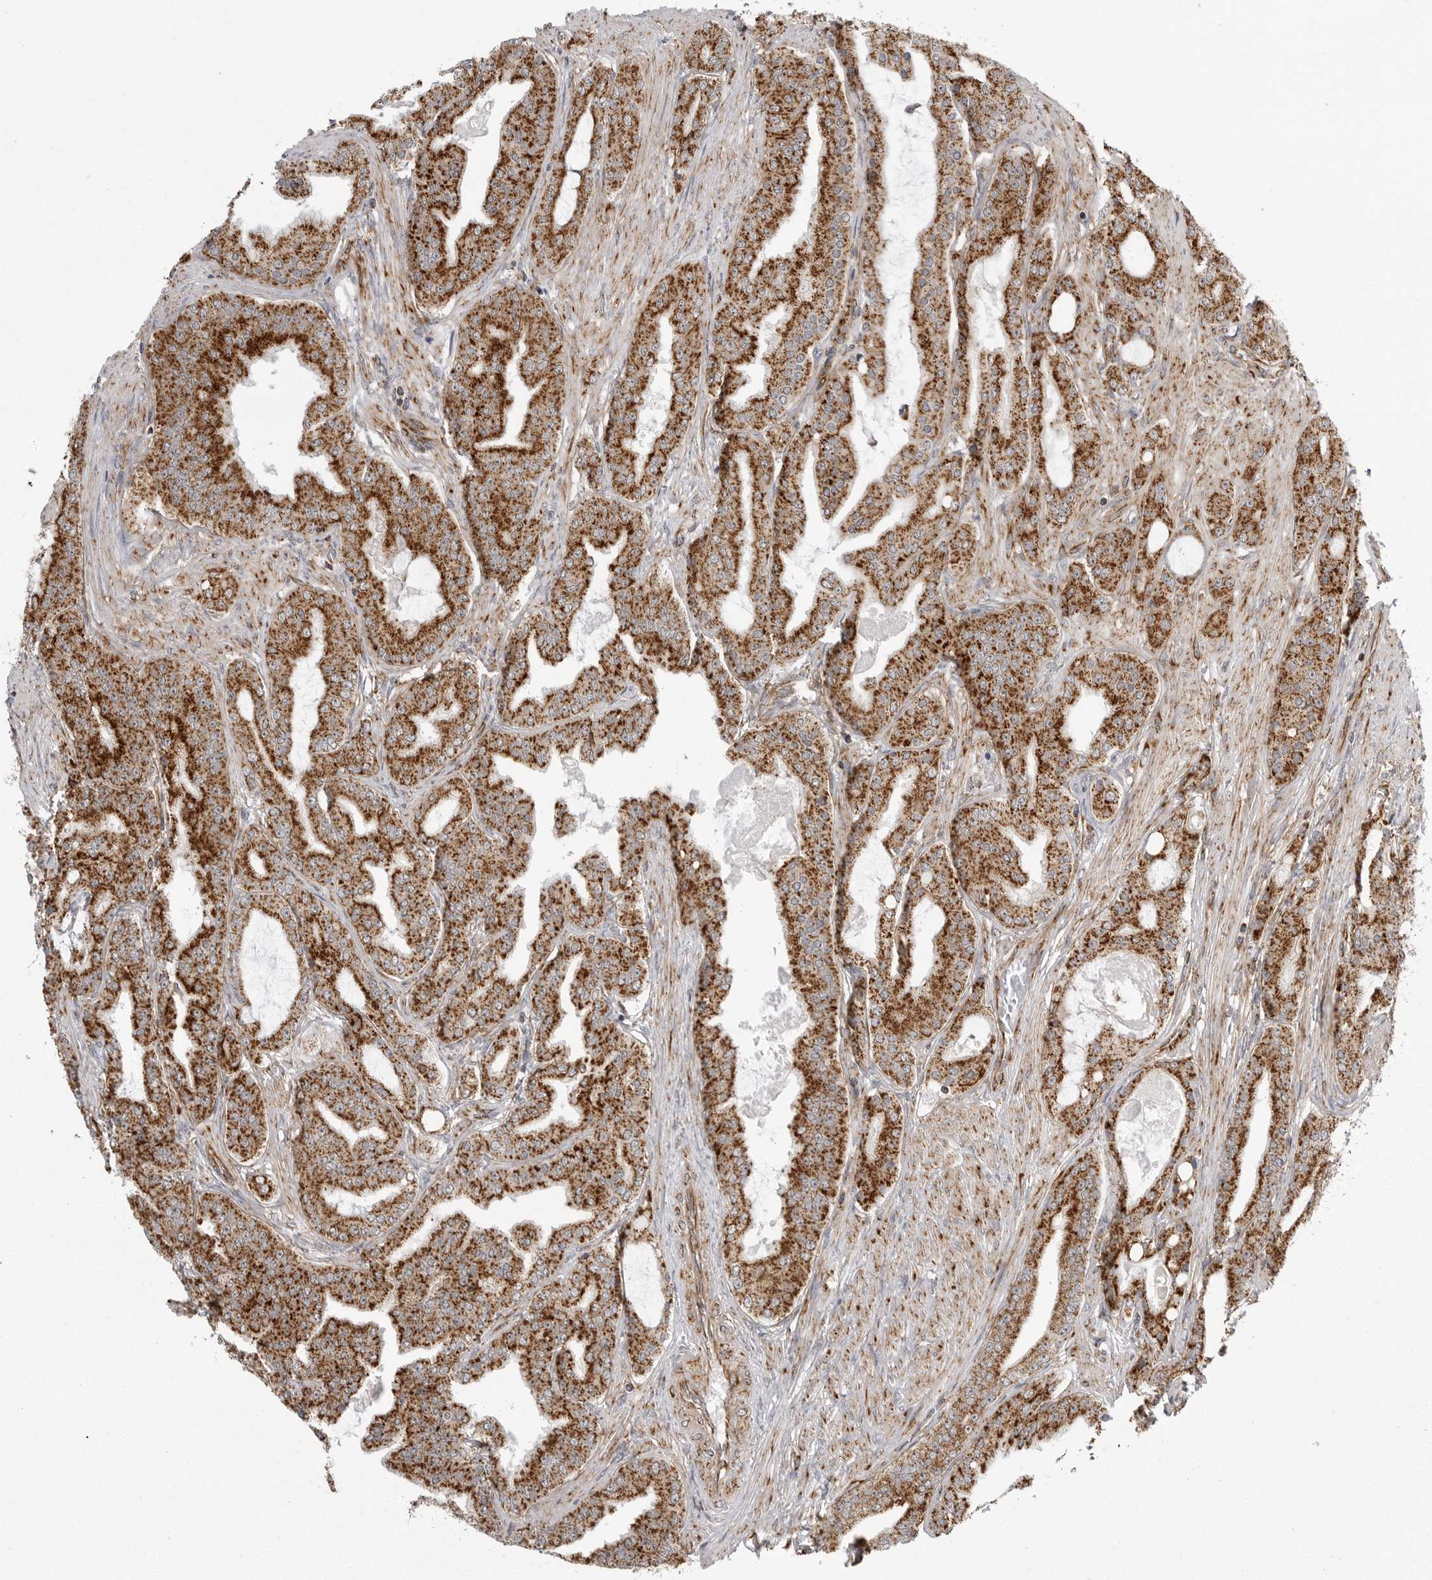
{"staining": {"intensity": "strong", "quantity": ">75%", "location": "cytoplasmic/membranous"}, "tissue": "prostate cancer", "cell_type": "Tumor cells", "image_type": "cancer", "snomed": [{"axis": "morphology", "description": "Adenocarcinoma, High grade"}, {"axis": "topography", "description": "Prostate"}], "caption": "Prostate high-grade adenocarcinoma tissue shows strong cytoplasmic/membranous positivity in approximately >75% of tumor cells, visualized by immunohistochemistry.", "gene": "FH", "patient": {"sex": "male", "age": 60}}